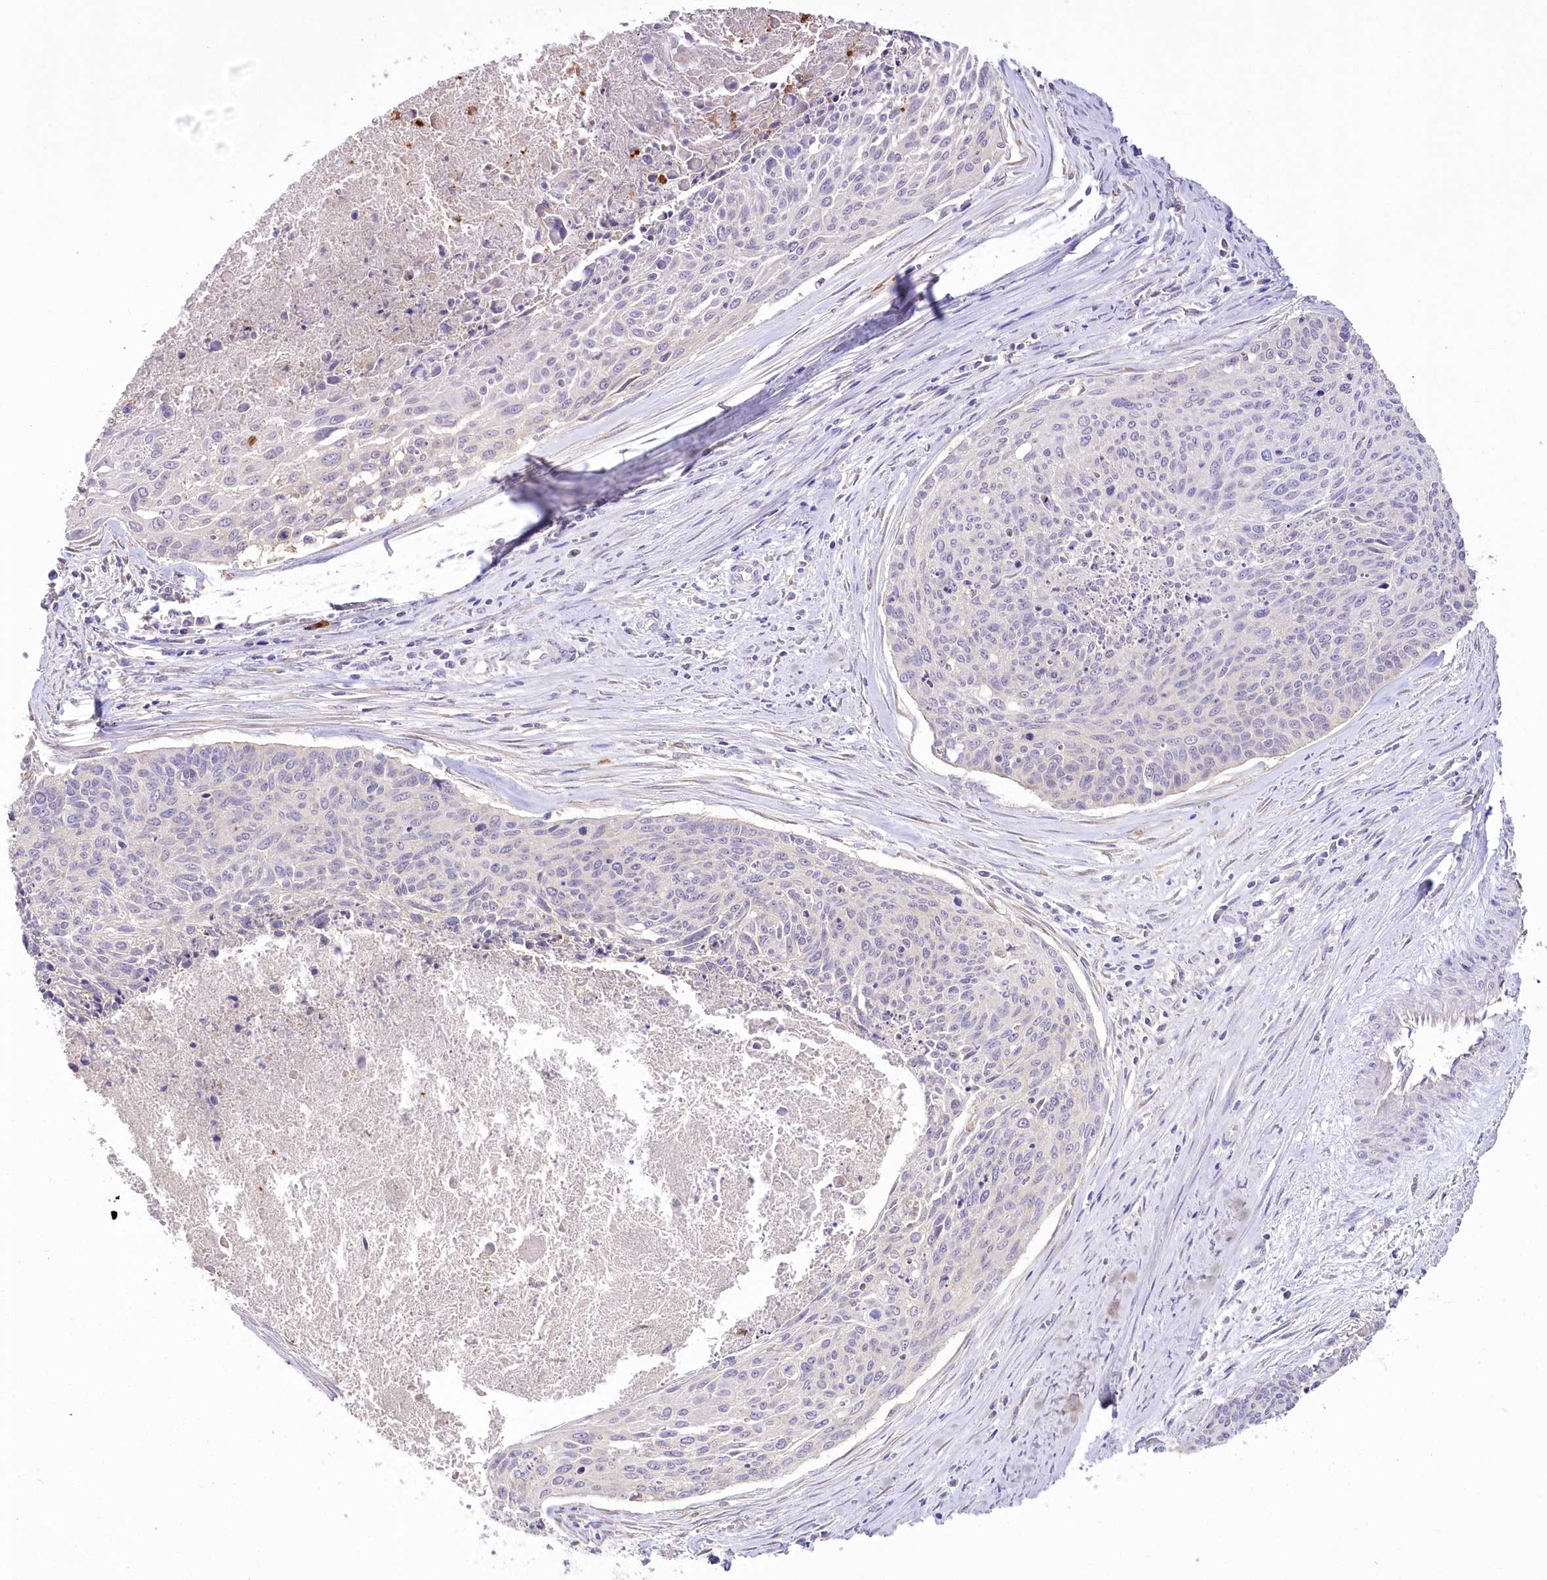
{"staining": {"intensity": "negative", "quantity": "none", "location": "none"}, "tissue": "cervical cancer", "cell_type": "Tumor cells", "image_type": "cancer", "snomed": [{"axis": "morphology", "description": "Squamous cell carcinoma, NOS"}, {"axis": "topography", "description": "Cervix"}], "caption": "High magnification brightfield microscopy of squamous cell carcinoma (cervical) stained with DAB (3,3'-diaminobenzidine) (brown) and counterstained with hematoxylin (blue): tumor cells show no significant positivity.", "gene": "DPYD", "patient": {"sex": "female", "age": 55}}